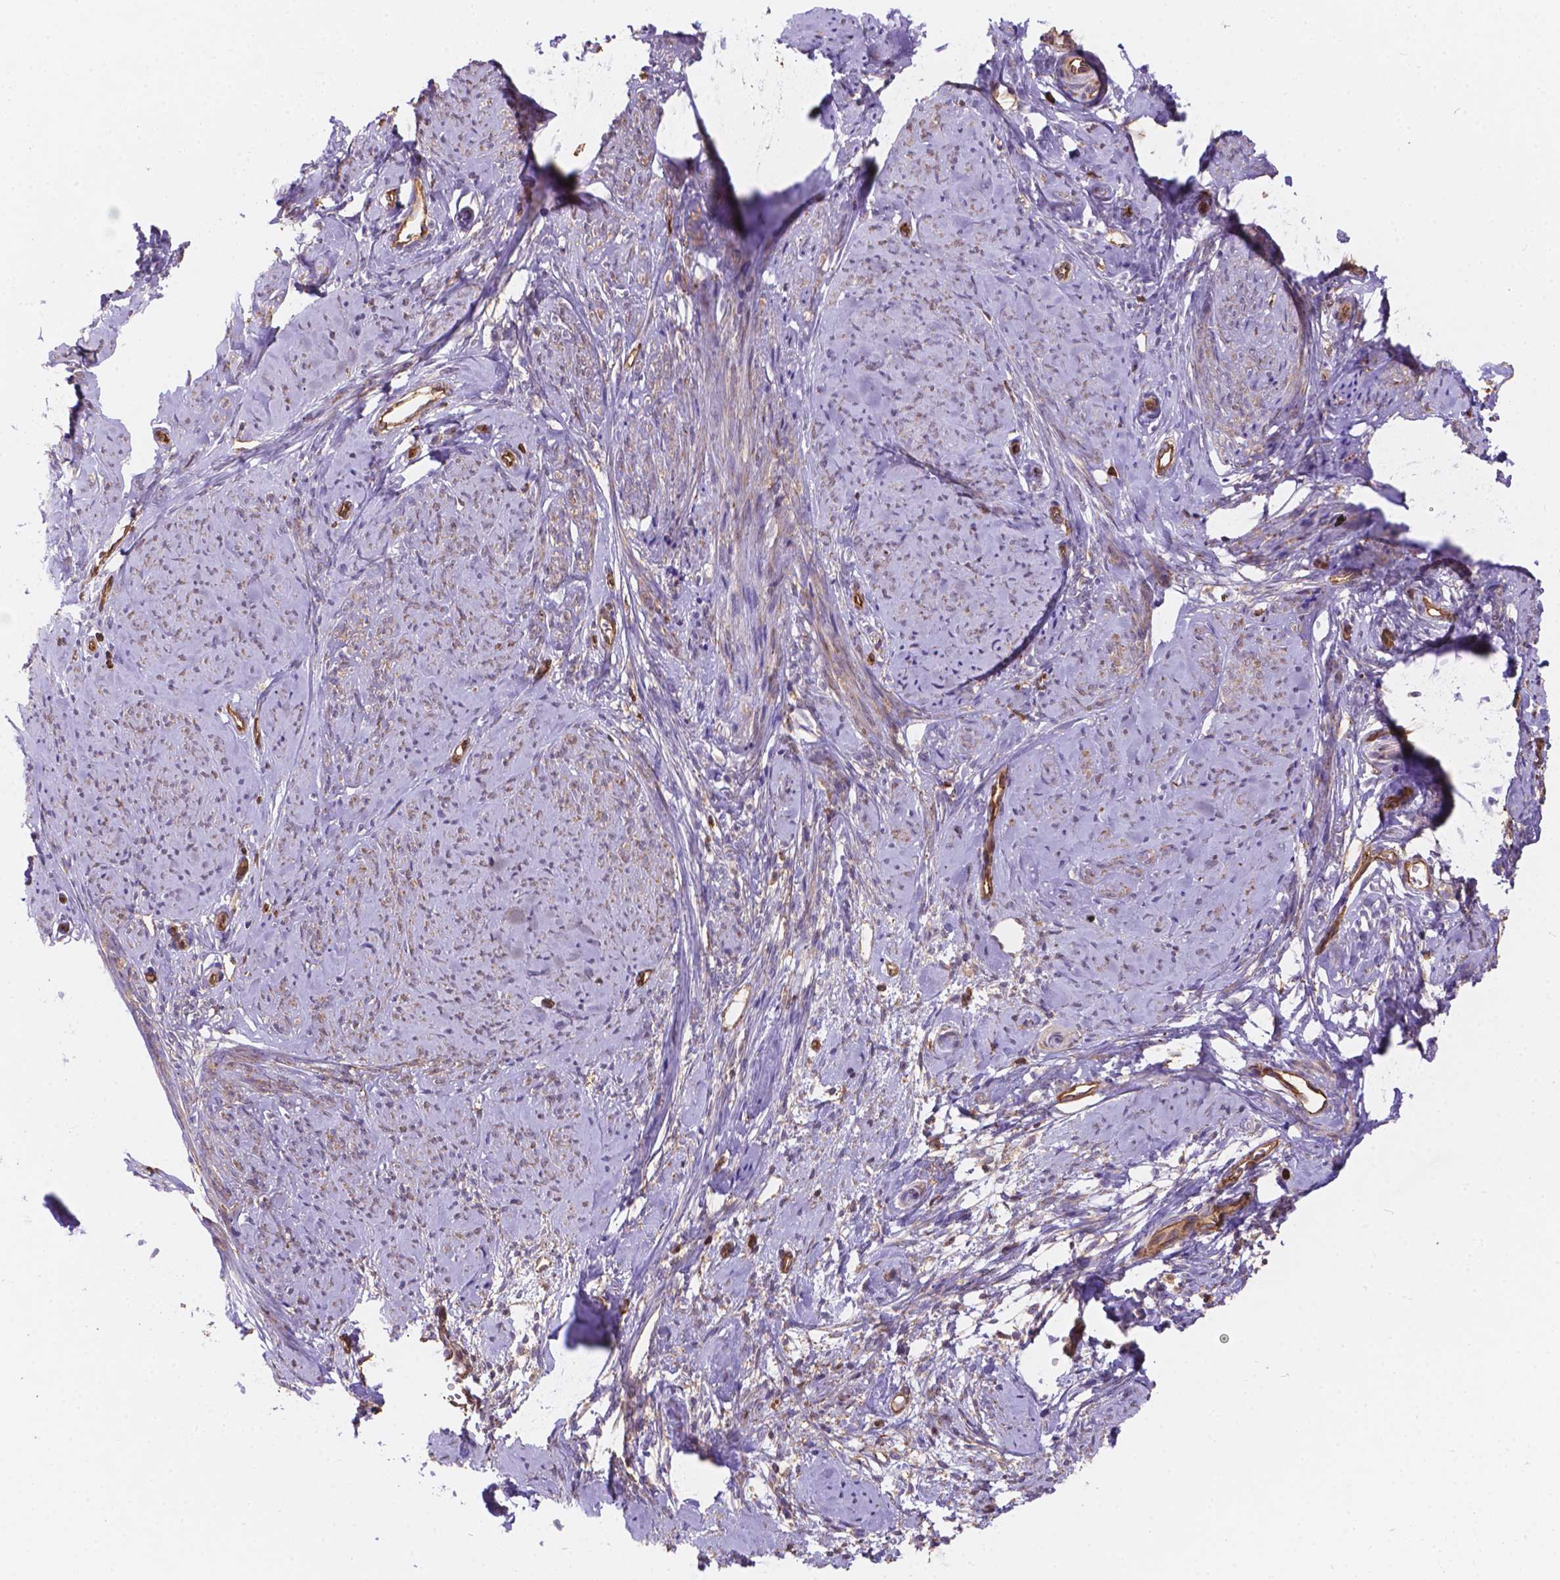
{"staining": {"intensity": "weak", "quantity": "<25%", "location": "cytoplasmic/membranous"}, "tissue": "smooth muscle", "cell_type": "Smooth muscle cells", "image_type": "normal", "snomed": [{"axis": "morphology", "description": "Normal tissue, NOS"}, {"axis": "topography", "description": "Smooth muscle"}], "caption": "High power microscopy micrograph of an immunohistochemistry (IHC) image of benign smooth muscle, revealing no significant positivity in smooth muscle cells.", "gene": "DMWD", "patient": {"sex": "female", "age": 48}}